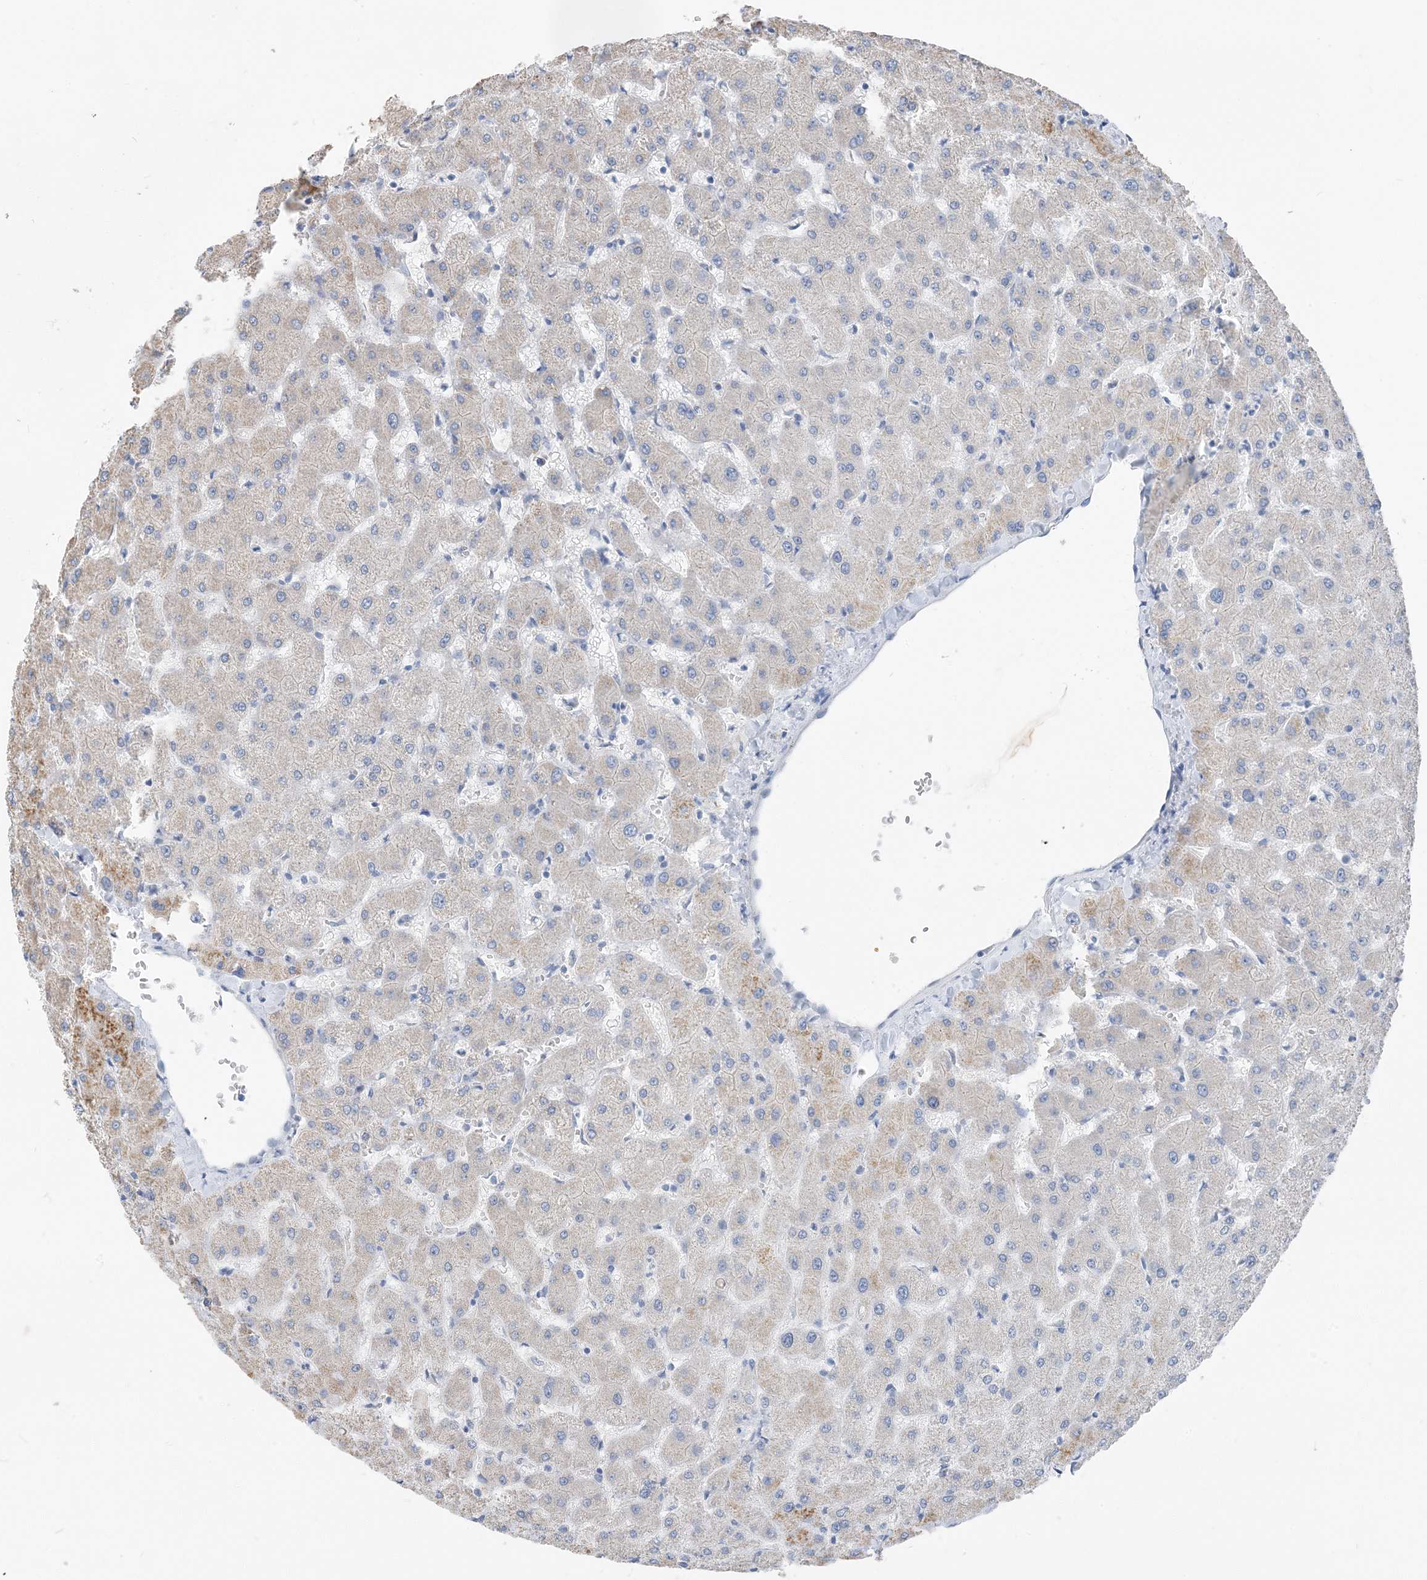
{"staining": {"intensity": "weak", "quantity": "25%-75%", "location": "cytoplasmic/membranous"}, "tissue": "liver", "cell_type": "Cholangiocytes", "image_type": "normal", "snomed": [{"axis": "morphology", "description": "Normal tissue, NOS"}, {"axis": "topography", "description": "Liver"}], "caption": "Immunohistochemical staining of benign human liver demonstrates weak cytoplasmic/membranous protein positivity in about 25%-75% of cholangiocytes.", "gene": "NCOA7", "patient": {"sex": "female", "age": 63}}